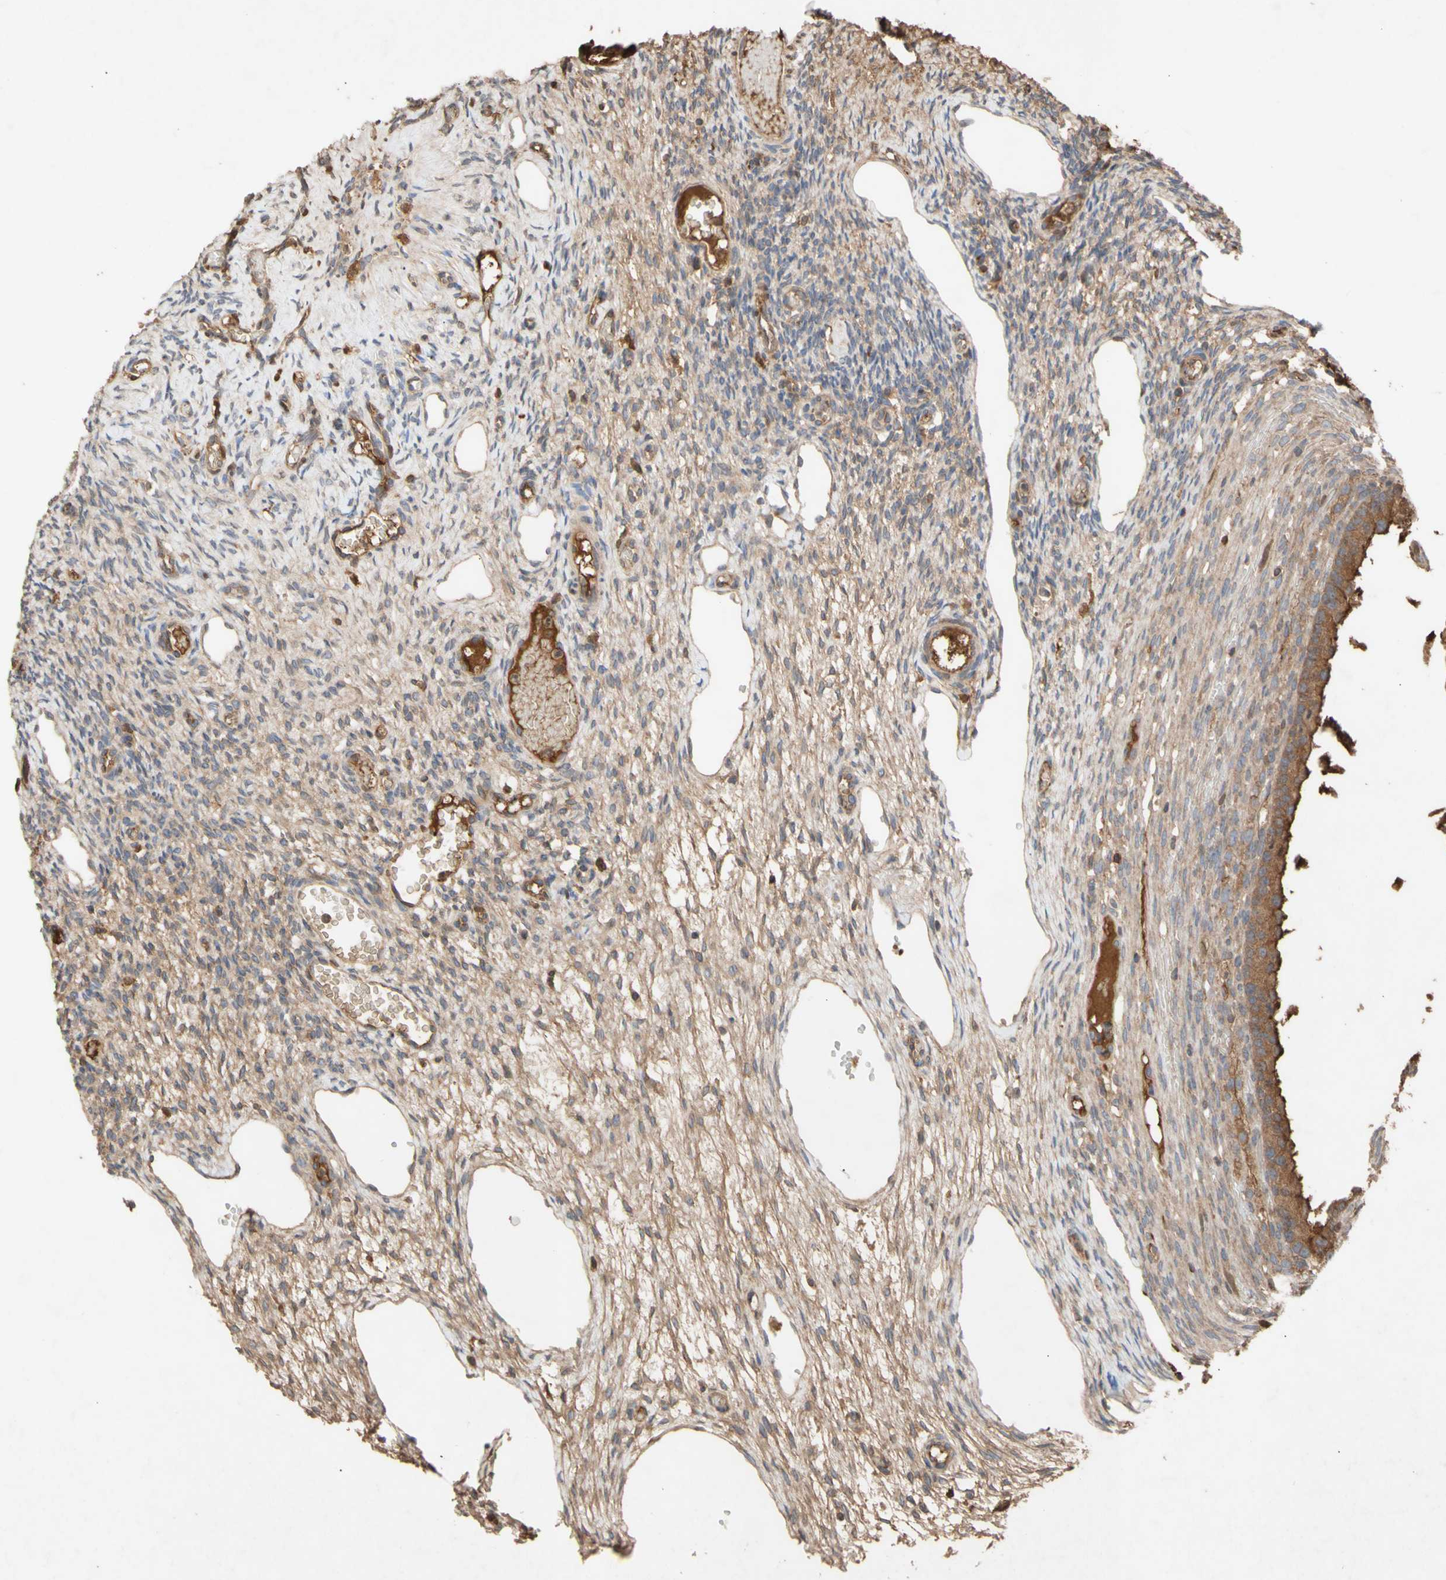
{"staining": {"intensity": "moderate", "quantity": ">75%", "location": "cytoplasmic/membranous"}, "tissue": "ovary", "cell_type": "Follicle cells", "image_type": "normal", "snomed": [{"axis": "morphology", "description": "Normal tissue, NOS"}, {"axis": "topography", "description": "Ovary"}], "caption": "Protein analysis of benign ovary reveals moderate cytoplasmic/membranous positivity in approximately >75% of follicle cells.", "gene": "NECTIN3", "patient": {"sex": "female", "age": 33}}